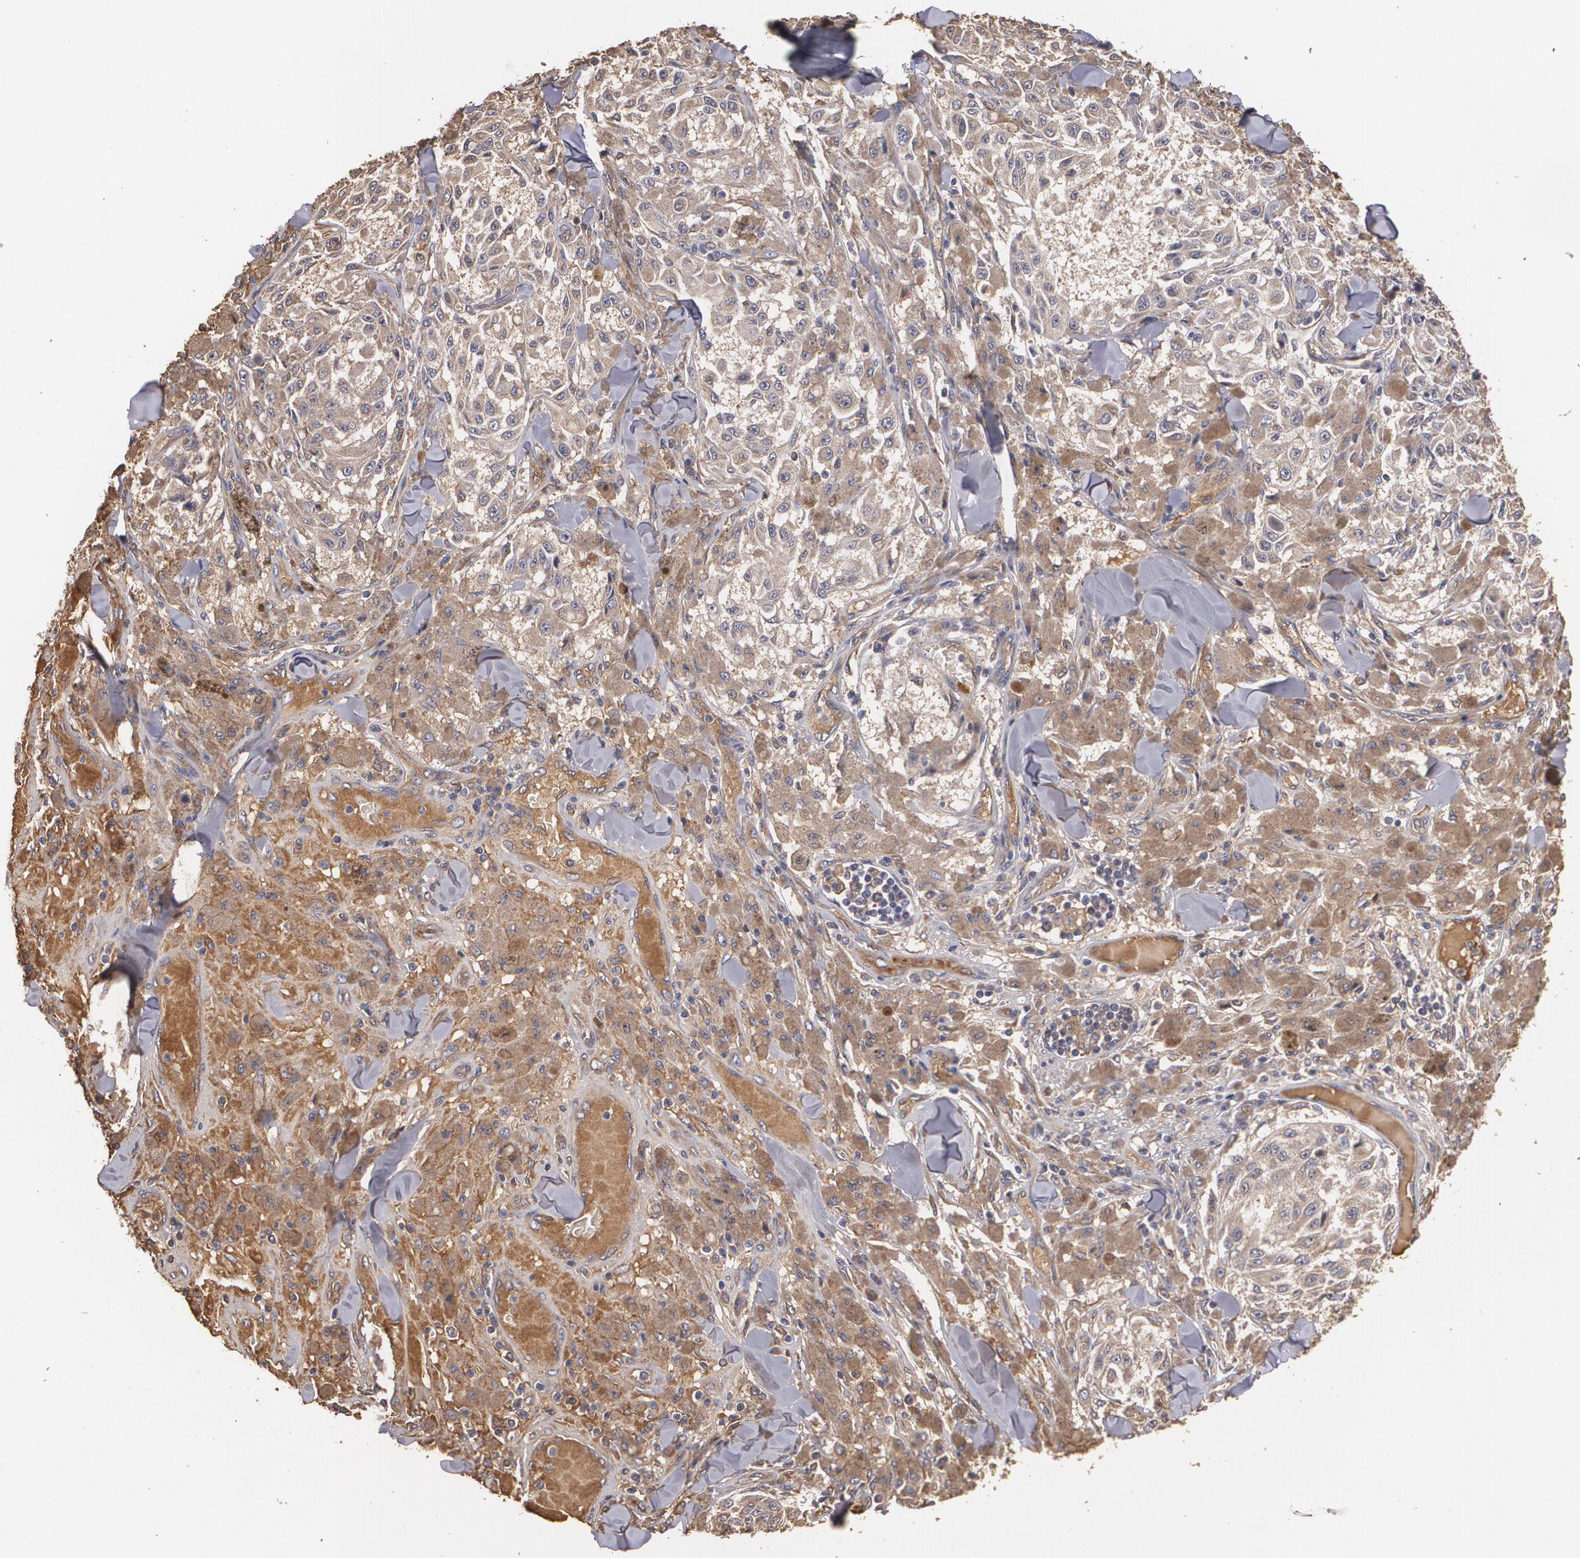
{"staining": {"intensity": "weak", "quantity": ">75%", "location": "cytoplasmic/membranous"}, "tissue": "melanoma", "cell_type": "Tumor cells", "image_type": "cancer", "snomed": [{"axis": "morphology", "description": "Malignant melanoma, NOS"}, {"axis": "topography", "description": "Skin"}], "caption": "This is an image of immunohistochemistry staining of melanoma, which shows weak positivity in the cytoplasmic/membranous of tumor cells.", "gene": "PON1", "patient": {"sex": "female", "age": 64}}